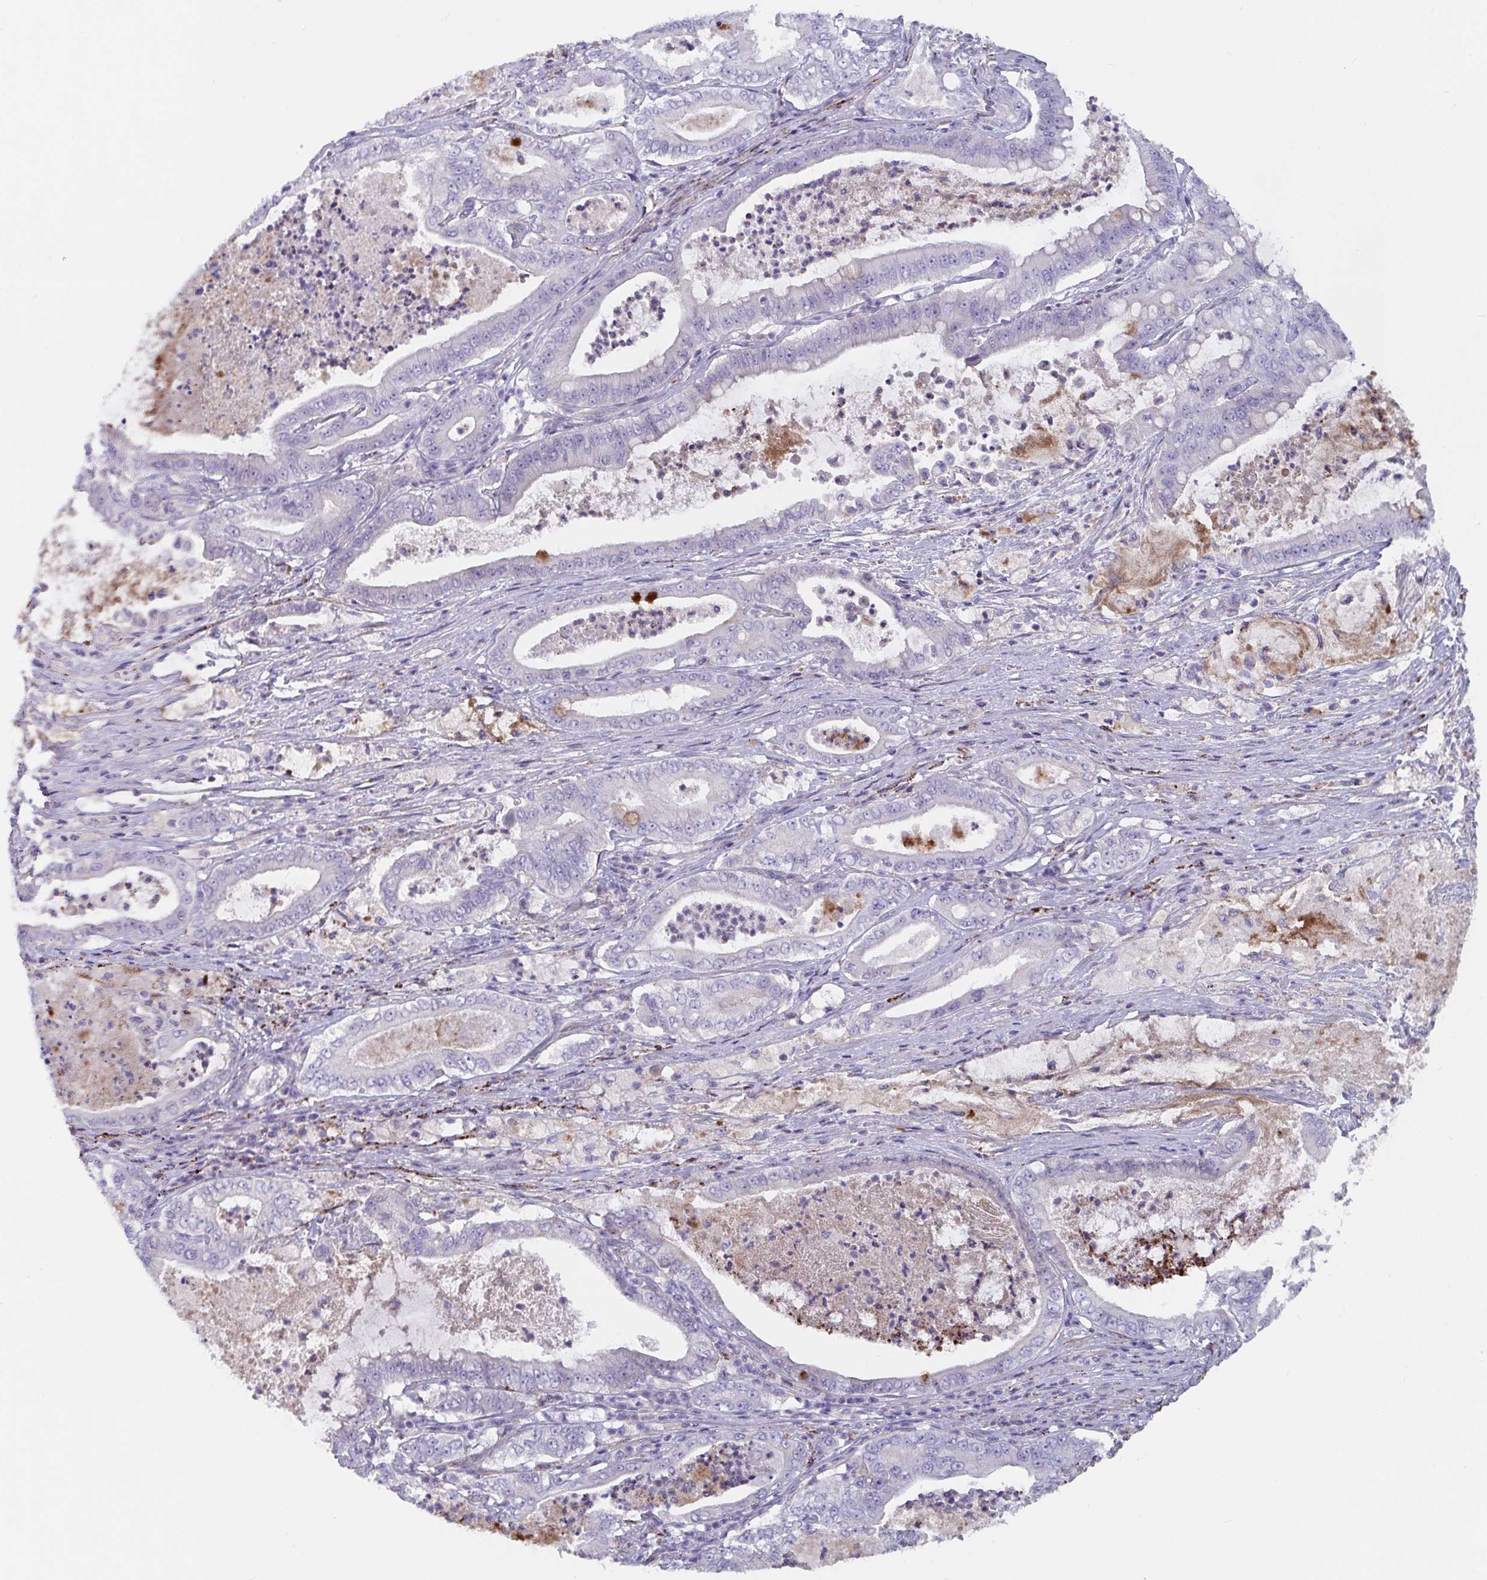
{"staining": {"intensity": "negative", "quantity": "none", "location": "none"}, "tissue": "pancreatic cancer", "cell_type": "Tumor cells", "image_type": "cancer", "snomed": [{"axis": "morphology", "description": "Adenocarcinoma, NOS"}, {"axis": "topography", "description": "Pancreas"}], "caption": "A high-resolution image shows immunohistochemistry staining of pancreatic cancer, which exhibits no significant positivity in tumor cells. (DAB immunohistochemistry visualized using brightfield microscopy, high magnification).", "gene": "FAM156B", "patient": {"sex": "male", "age": 71}}